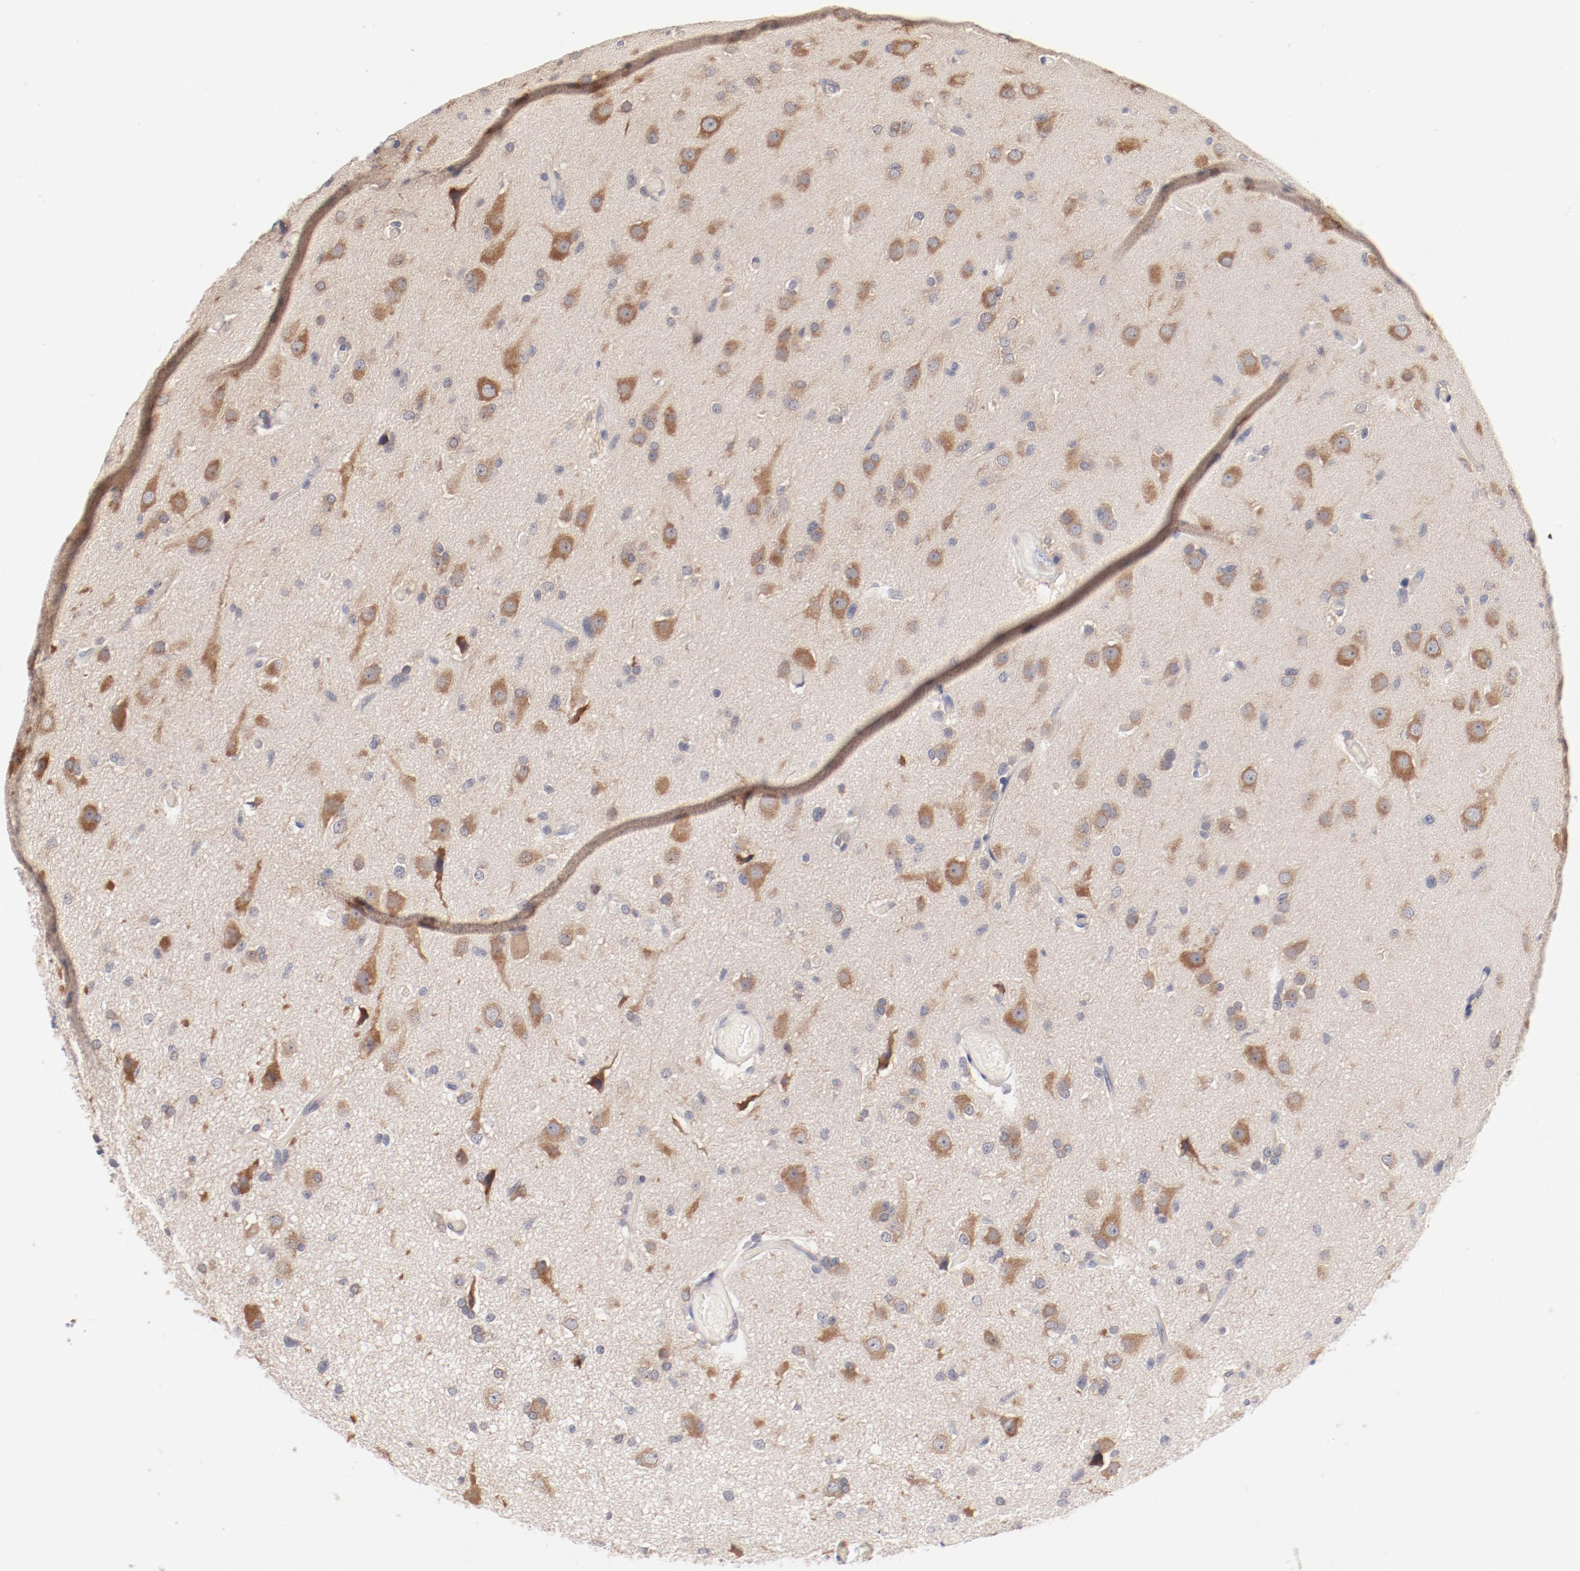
{"staining": {"intensity": "weak", "quantity": "25%-75%", "location": "cytoplasmic/membranous"}, "tissue": "glioma", "cell_type": "Tumor cells", "image_type": "cancer", "snomed": [{"axis": "morphology", "description": "Glioma, malignant, High grade"}, {"axis": "topography", "description": "Brain"}], "caption": "A brown stain labels weak cytoplasmic/membranous positivity of a protein in human malignant high-grade glioma tumor cells. The protein of interest is shown in brown color, while the nuclei are stained blue.", "gene": "SETD3", "patient": {"sex": "male", "age": 33}}